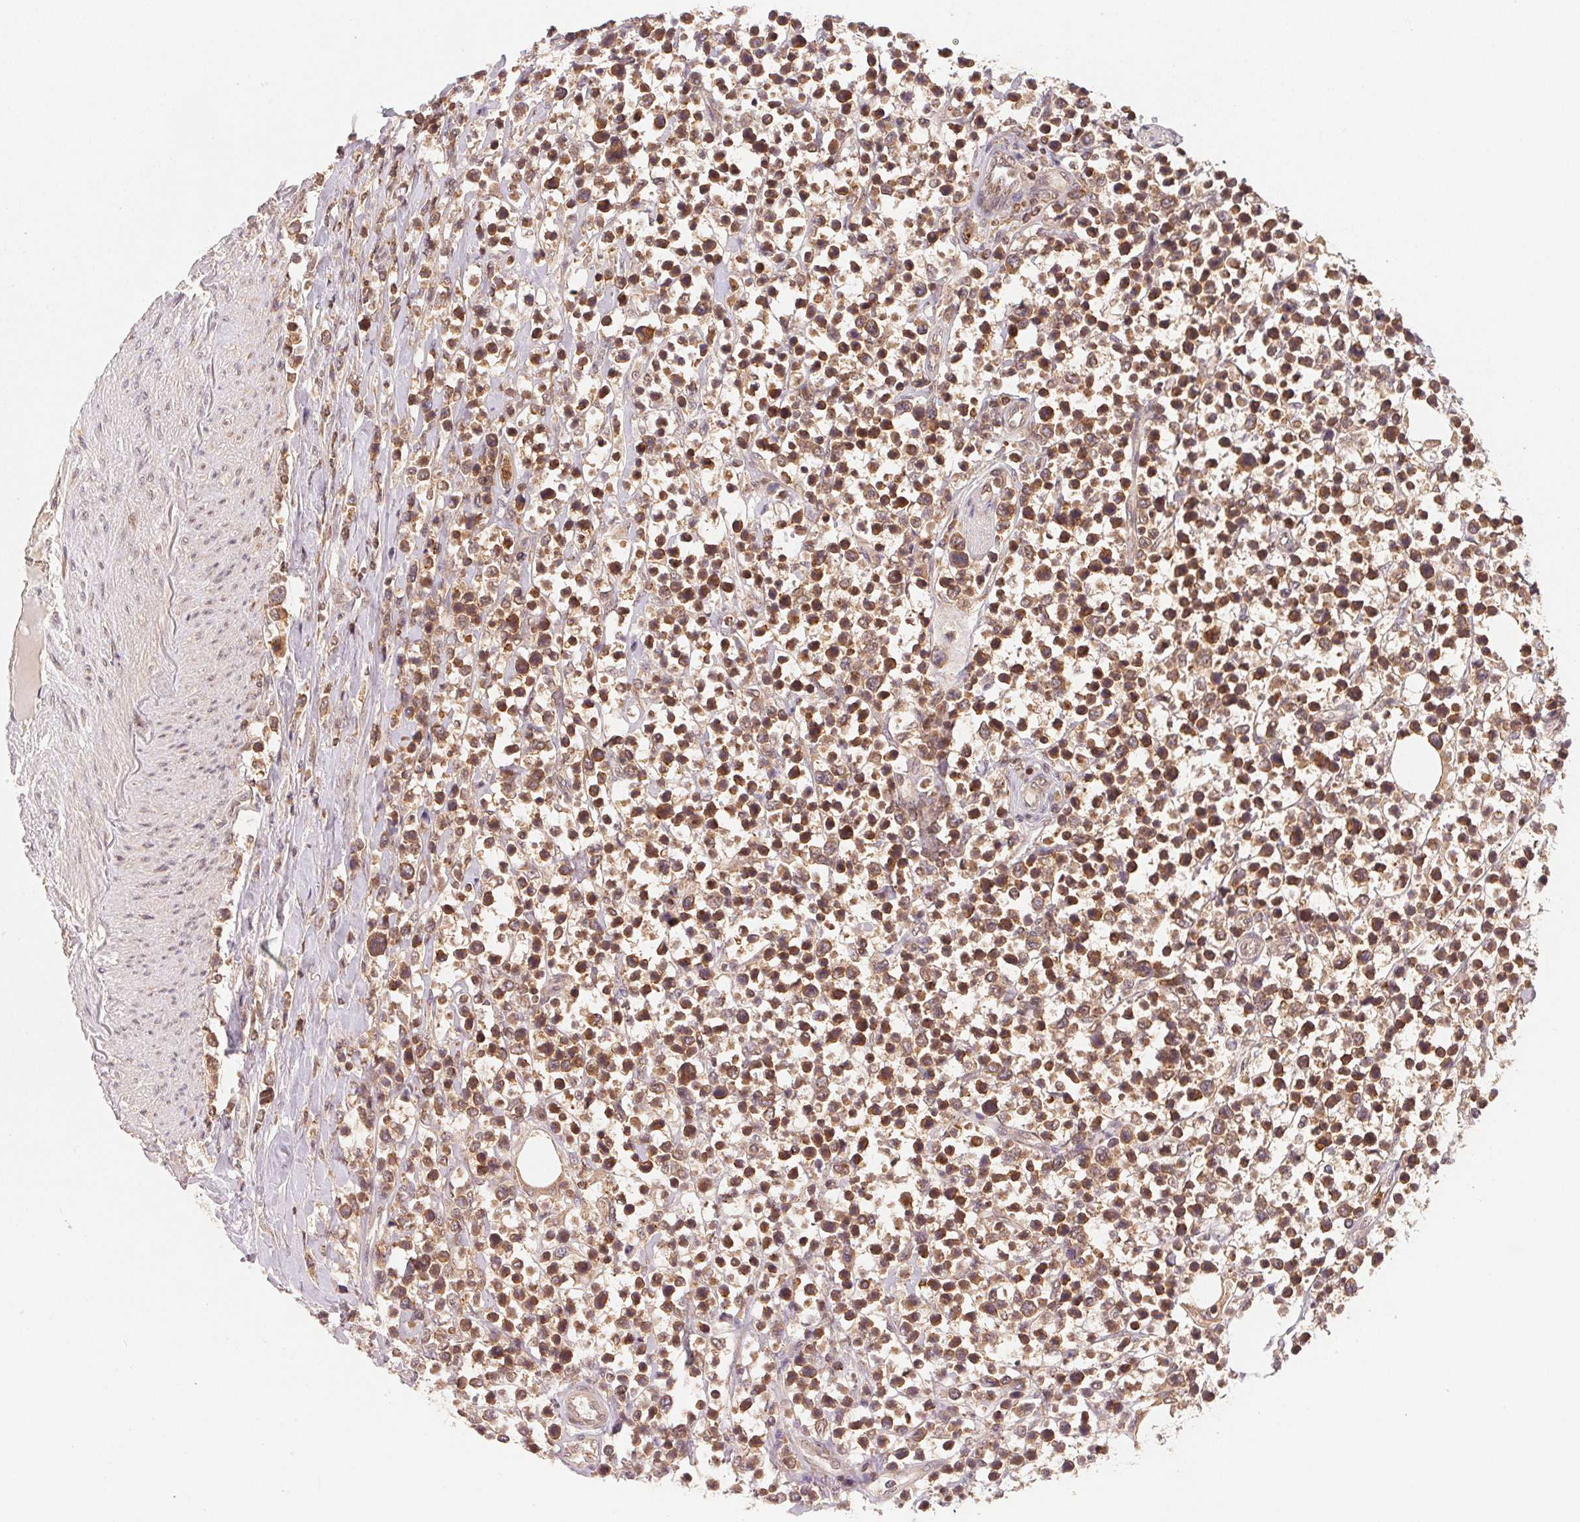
{"staining": {"intensity": "moderate", "quantity": ">75%", "location": "cytoplasmic/membranous,nuclear"}, "tissue": "lymphoma", "cell_type": "Tumor cells", "image_type": "cancer", "snomed": [{"axis": "morphology", "description": "Malignant lymphoma, non-Hodgkin's type, High grade"}, {"axis": "topography", "description": "Soft tissue"}], "caption": "A histopathology image of lymphoma stained for a protein exhibits moderate cytoplasmic/membranous and nuclear brown staining in tumor cells. (Brightfield microscopy of DAB IHC at high magnification).", "gene": "CCDC102B", "patient": {"sex": "female", "age": 56}}